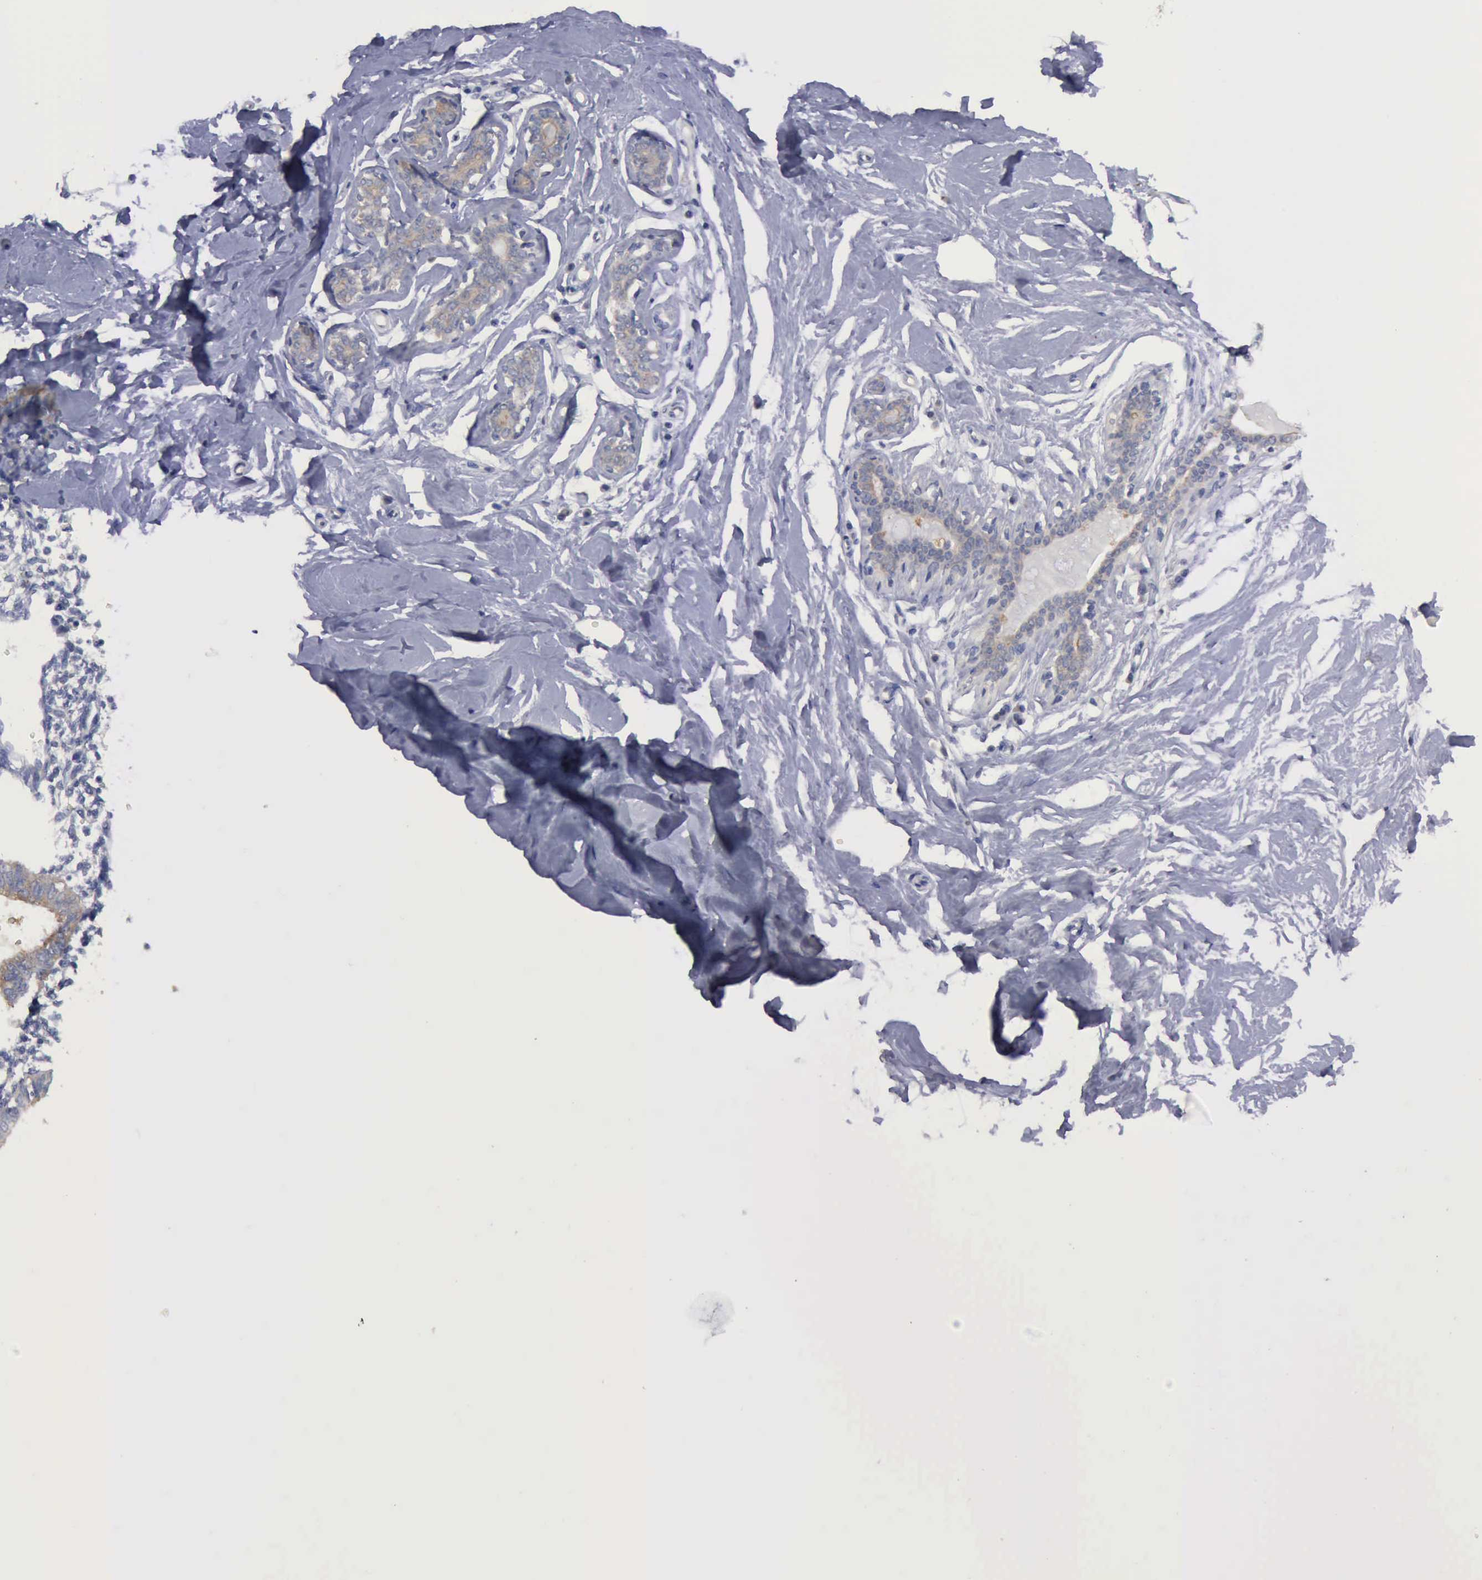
{"staining": {"intensity": "negative", "quantity": "none", "location": "none"}, "tissue": "breast", "cell_type": "Adipocytes", "image_type": "normal", "snomed": [{"axis": "morphology", "description": "Normal tissue, NOS"}, {"axis": "topography", "description": "Breast"}], "caption": "Immunohistochemical staining of normal human breast demonstrates no significant expression in adipocytes. (Brightfield microscopy of DAB IHC at high magnification).", "gene": "PHKA1", "patient": {"sex": "female", "age": 23}}